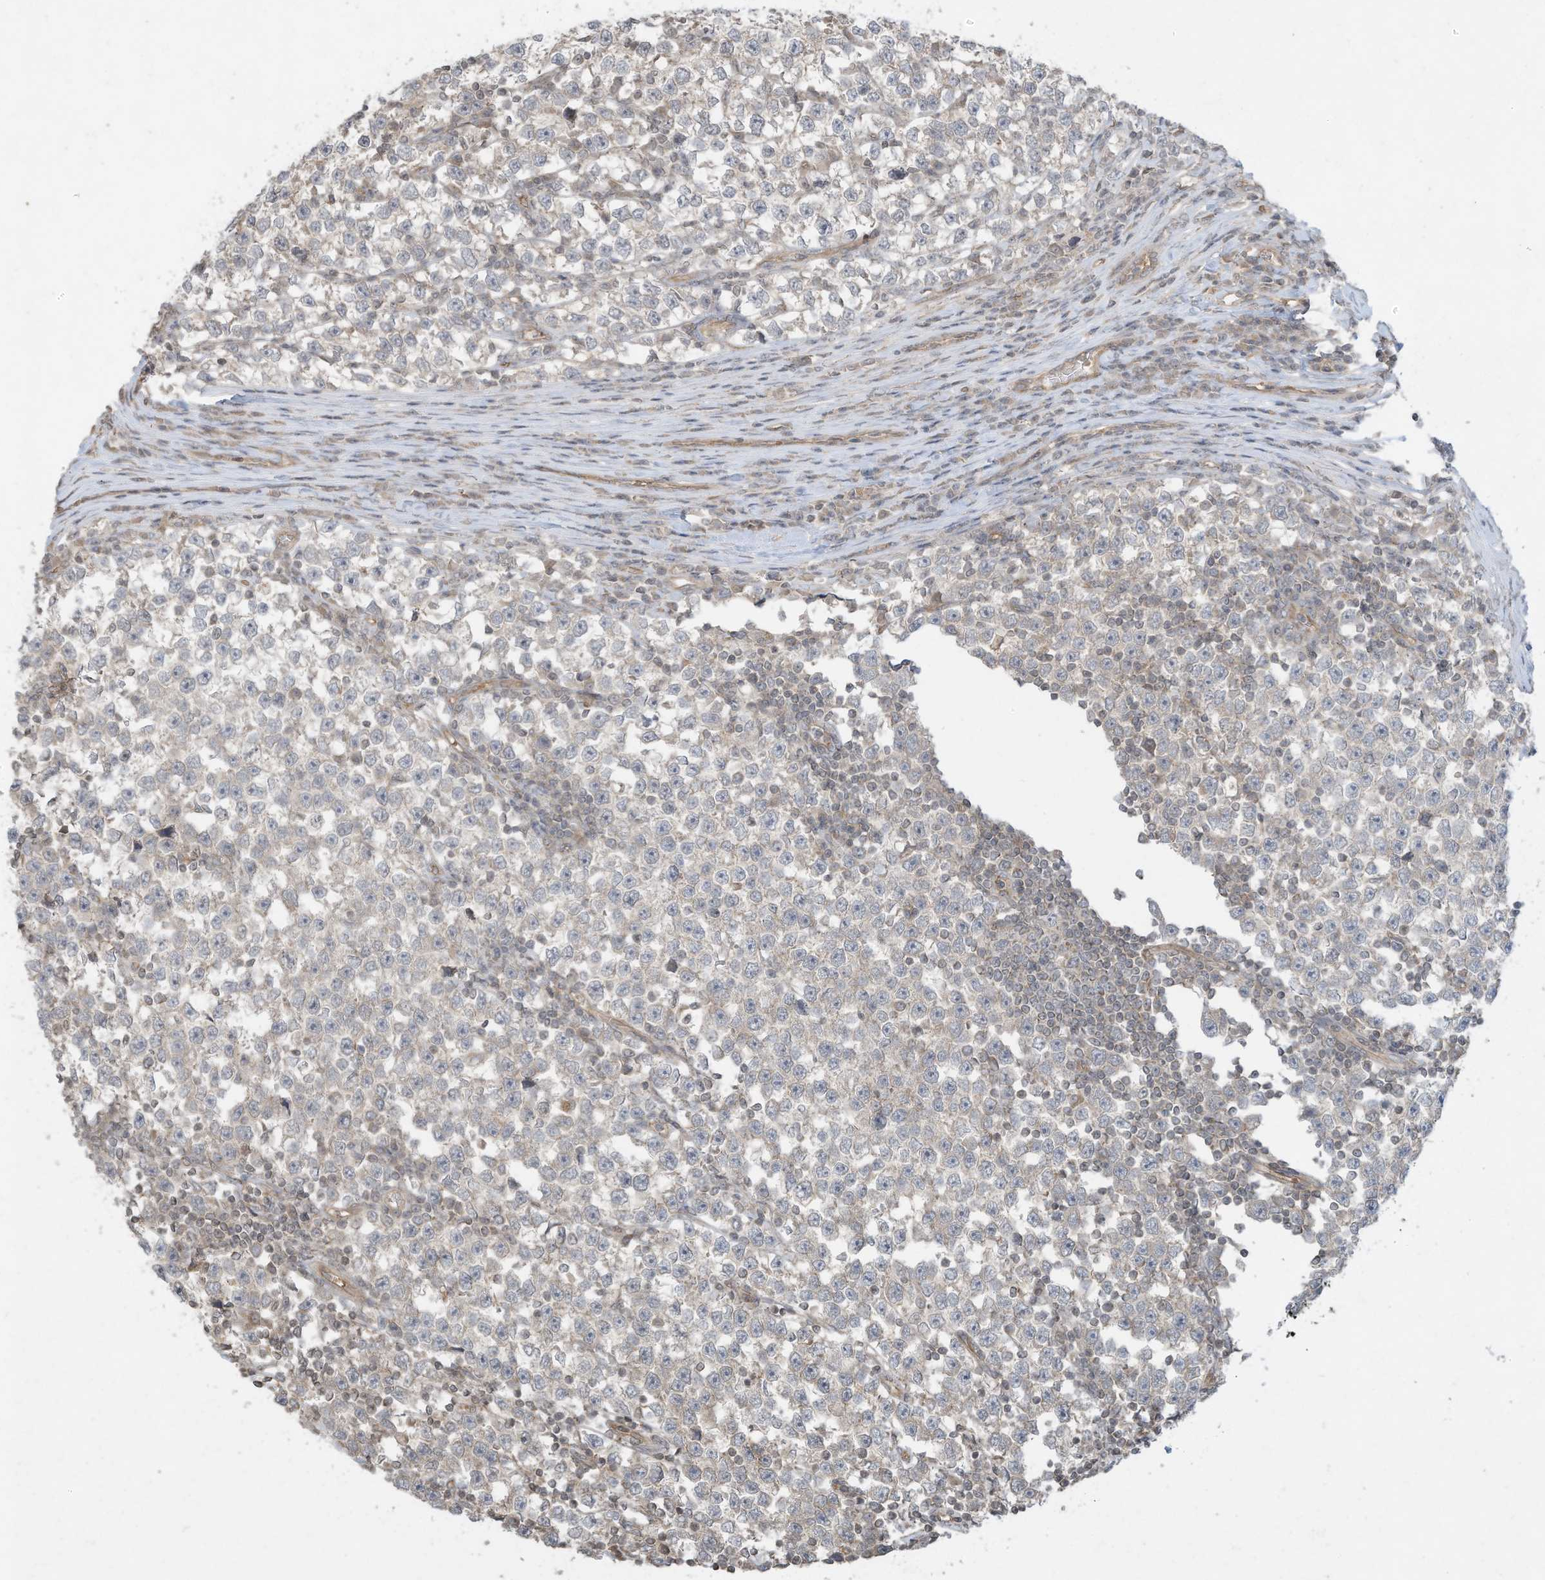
{"staining": {"intensity": "weak", "quantity": "<25%", "location": "cytoplasmic/membranous"}, "tissue": "testis cancer", "cell_type": "Tumor cells", "image_type": "cancer", "snomed": [{"axis": "morphology", "description": "Normal tissue, NOS"}, {"axis": "morphology", "description": "Seminoma, NOS"}, {"axis": "topography", "description": "Testis"}], "caption": "Micrograph shows no significant protein expression in tumor cells of seminoma (testis). Nuclei are stained in blue.", "gene": "MATN2", "patient": {"sex": "male", "age": 43}}